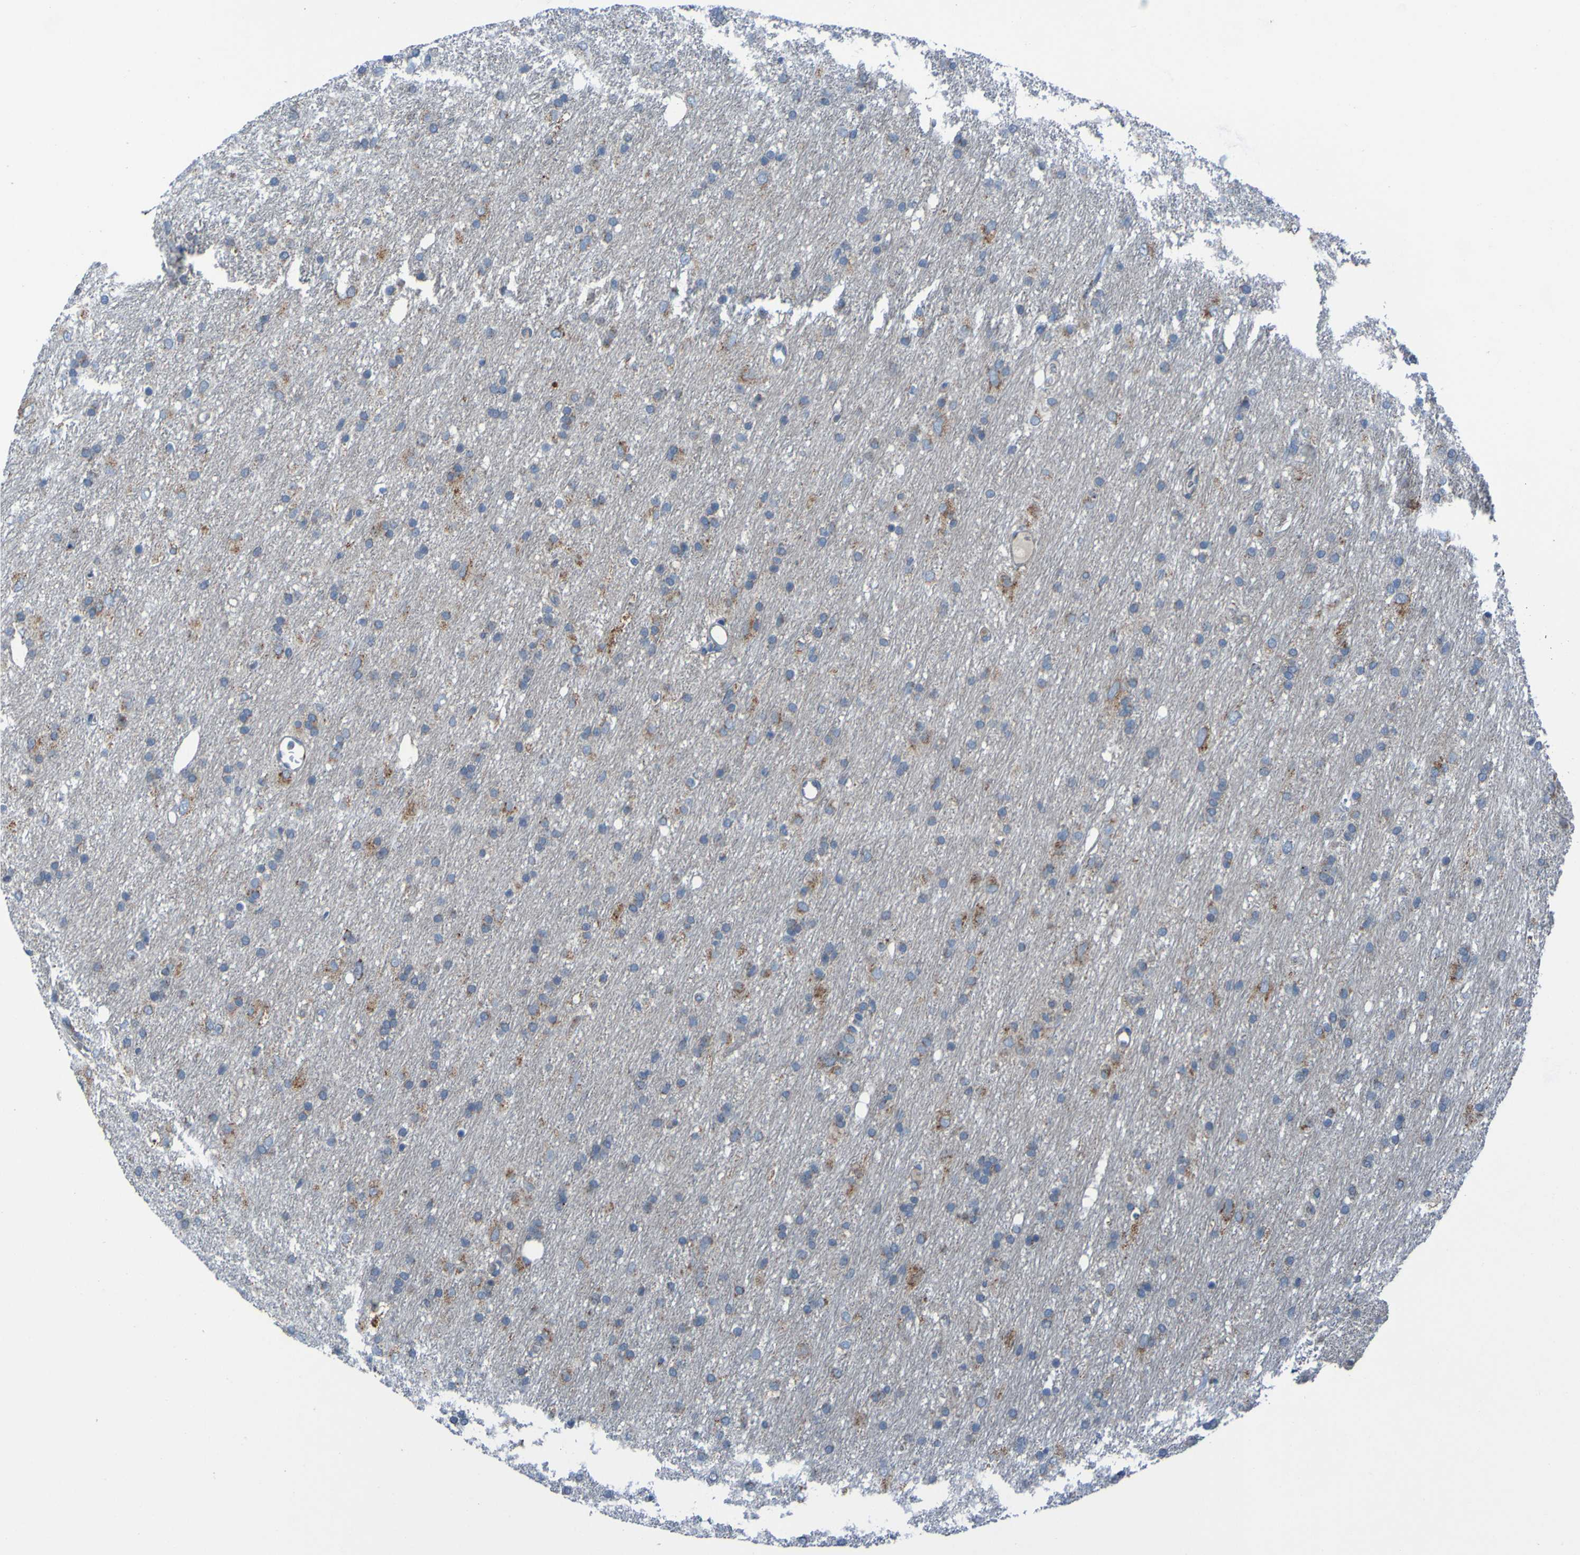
{"staining": {"intensity": "weak", "quantity": "25%-75%", "location": "cytoplasmic/membranous"}, "tissue": "glioma", "cell_type": "Tumor cells", "image_type": "cancer", "snomed": [{"axis": "morphology", "description": "Glioma, malignant, Low grade"}, {"axis": "topography", "description": "Brain"}], "caption": "Protein positivity by IHC shows weak cytoplasmic/membranous positivity in approximately 25%-75% of tumor cells in malignant glioma (low-grade).", "gene": "UNG", "patient": {"sex": "male", "age": 77}}